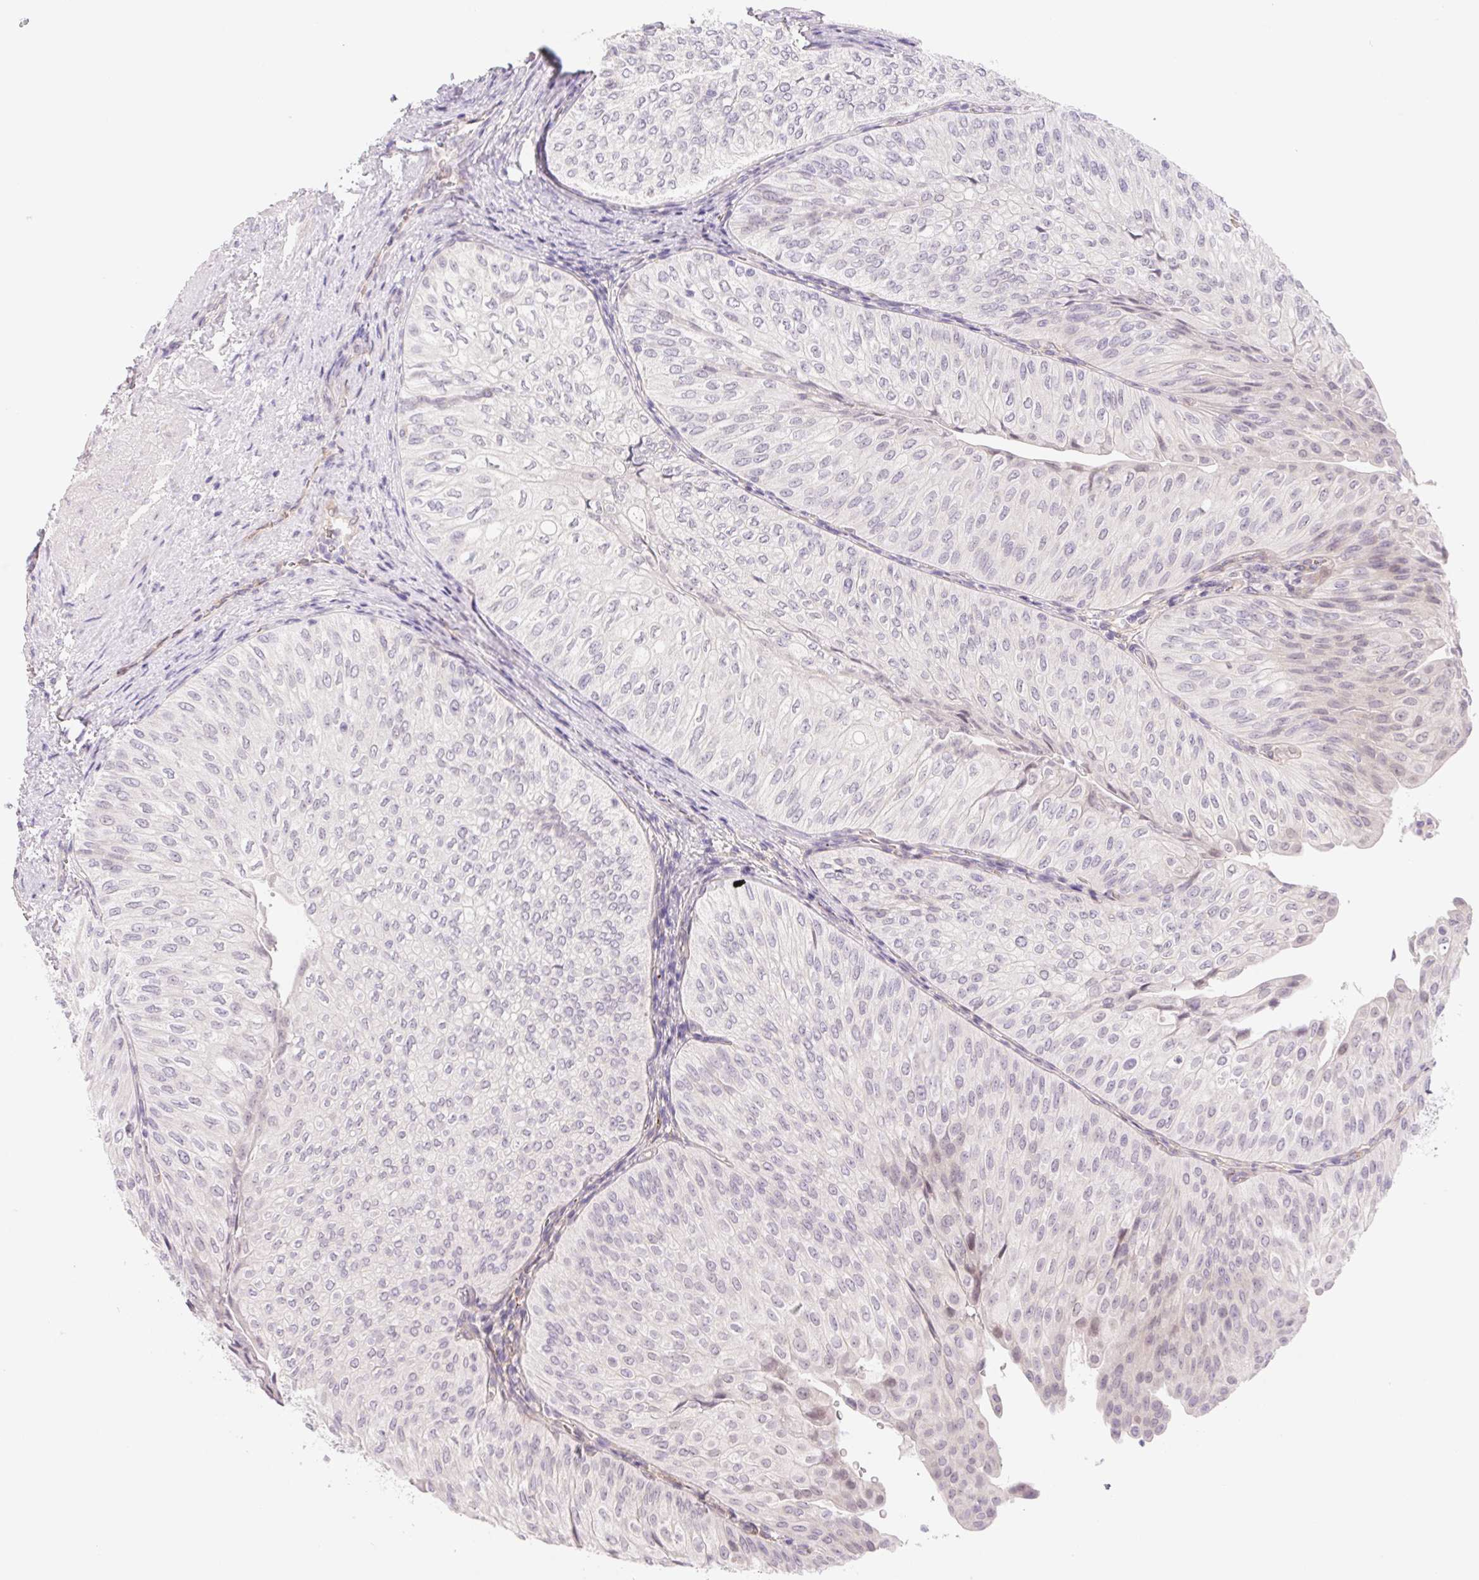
{"staining": {"intensity": "negative", "quantity": "none", "location": "none"}, "tissue": "urothelial cancer", "cell_type": "Tumor cells", "image_type": "cancer", "snomed": [{"axis": "morphology", "description": "Urothelial carcinoma, NOS"}, {"axis": "topography", "description": "Urinary bladder"}], "caption": "Immunohistochemistry (IHC) image of neoplastic tissue: transitional cell carcinoma stained with DAB (3,3'-diaminobenzidine) exhibits no significant protein staining in tumor cells.", "gene": "CTNND2", "patient": {"sex": "male", "age": 62}}